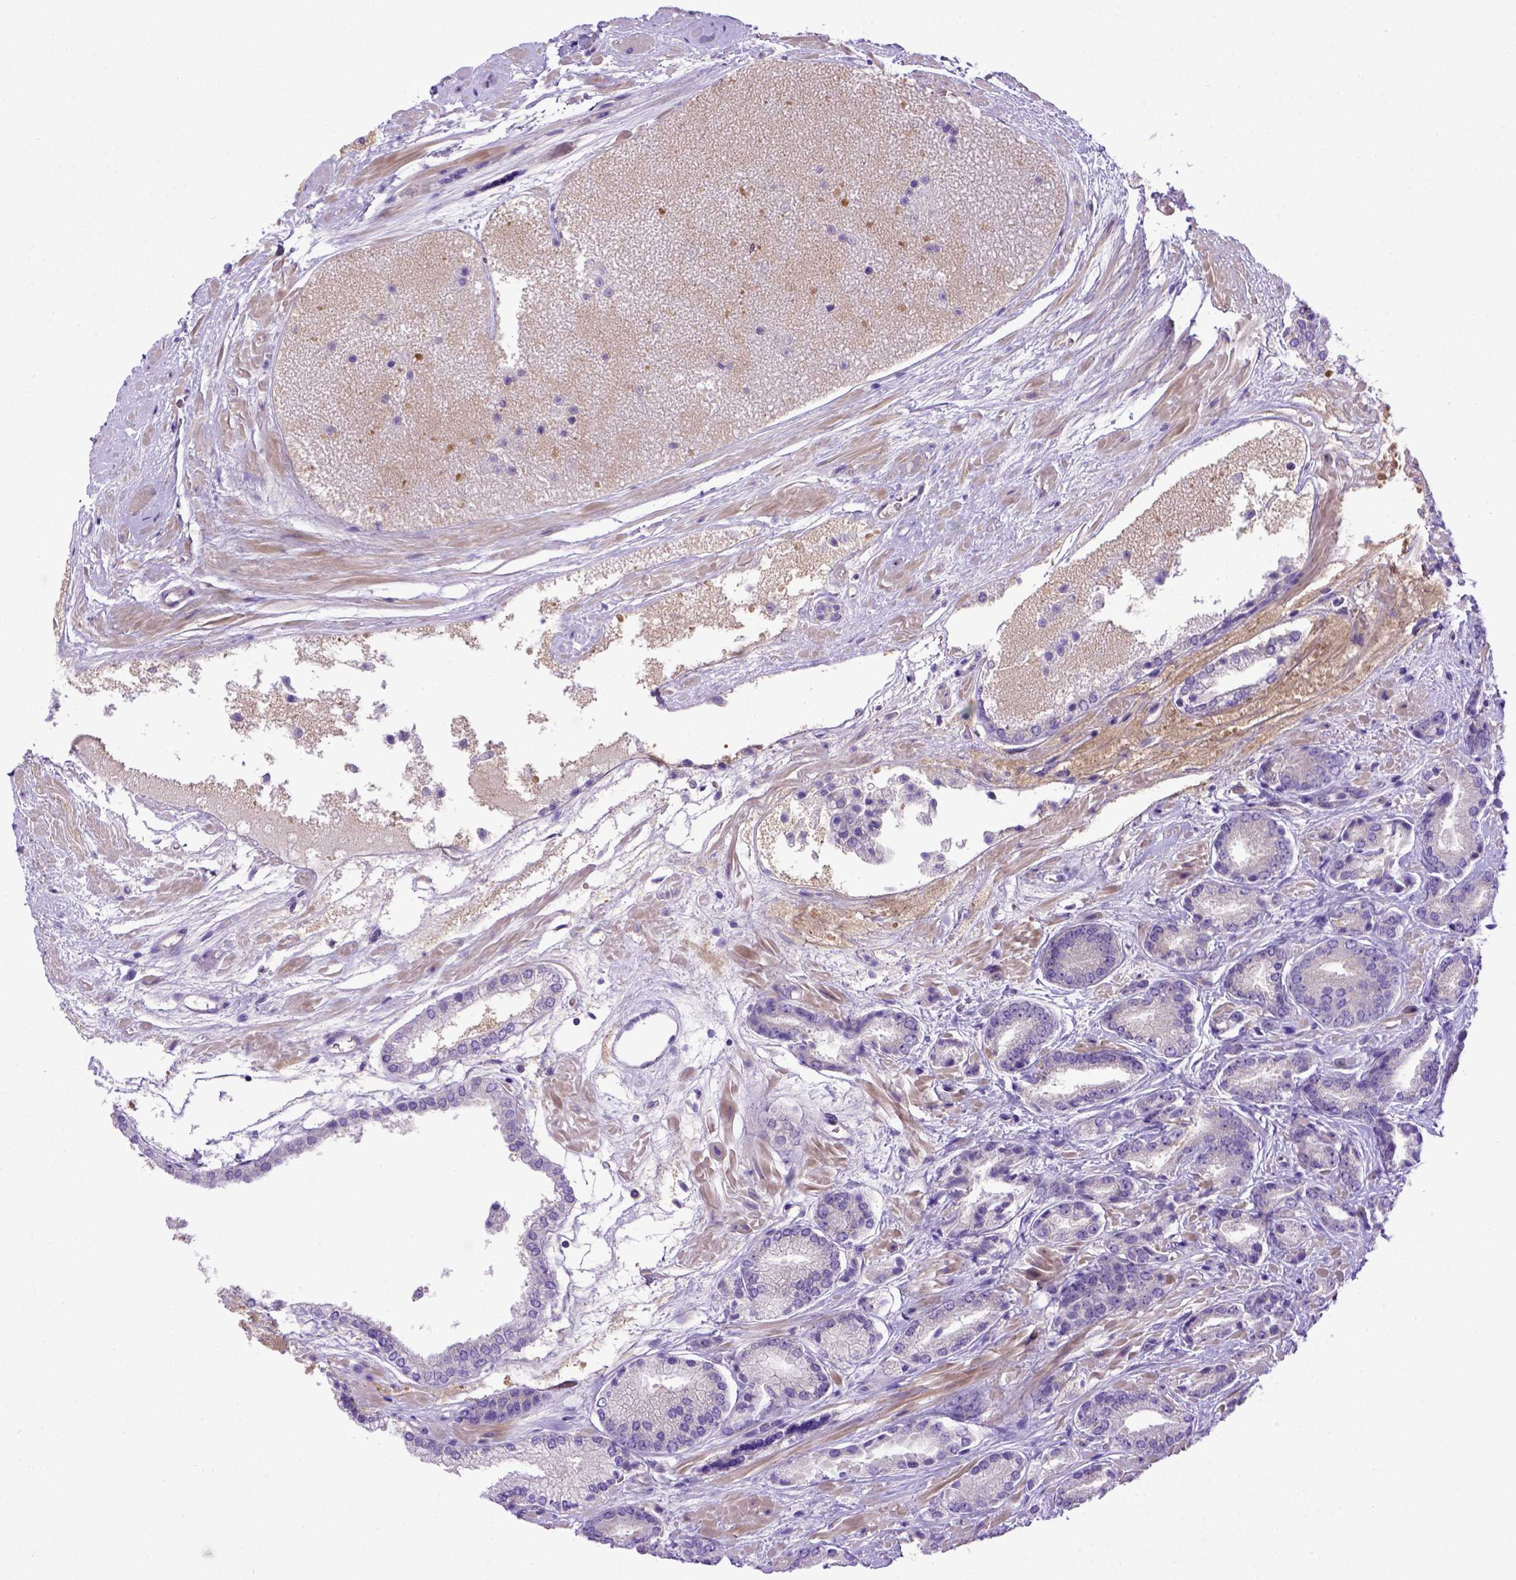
{"staining": {"intensity": "negative", "quantity": "none", "location": "none"}, "tissue": "prostate cancer", "cell_type": "Tumor cells", "image_type": "cancer", "snomed": [{"axis": "morphology", "description": "Adenocarcinoma, High grade"}, {"axis": "topography", "description": "Prostate"}], "caption": "IHC photomicrograph of human prostate cancer stained for a protein (brown), which reveals no staining in tumor cells.", "gene": "ADAM12", "patient": {"sex": "male", "age": 56}}